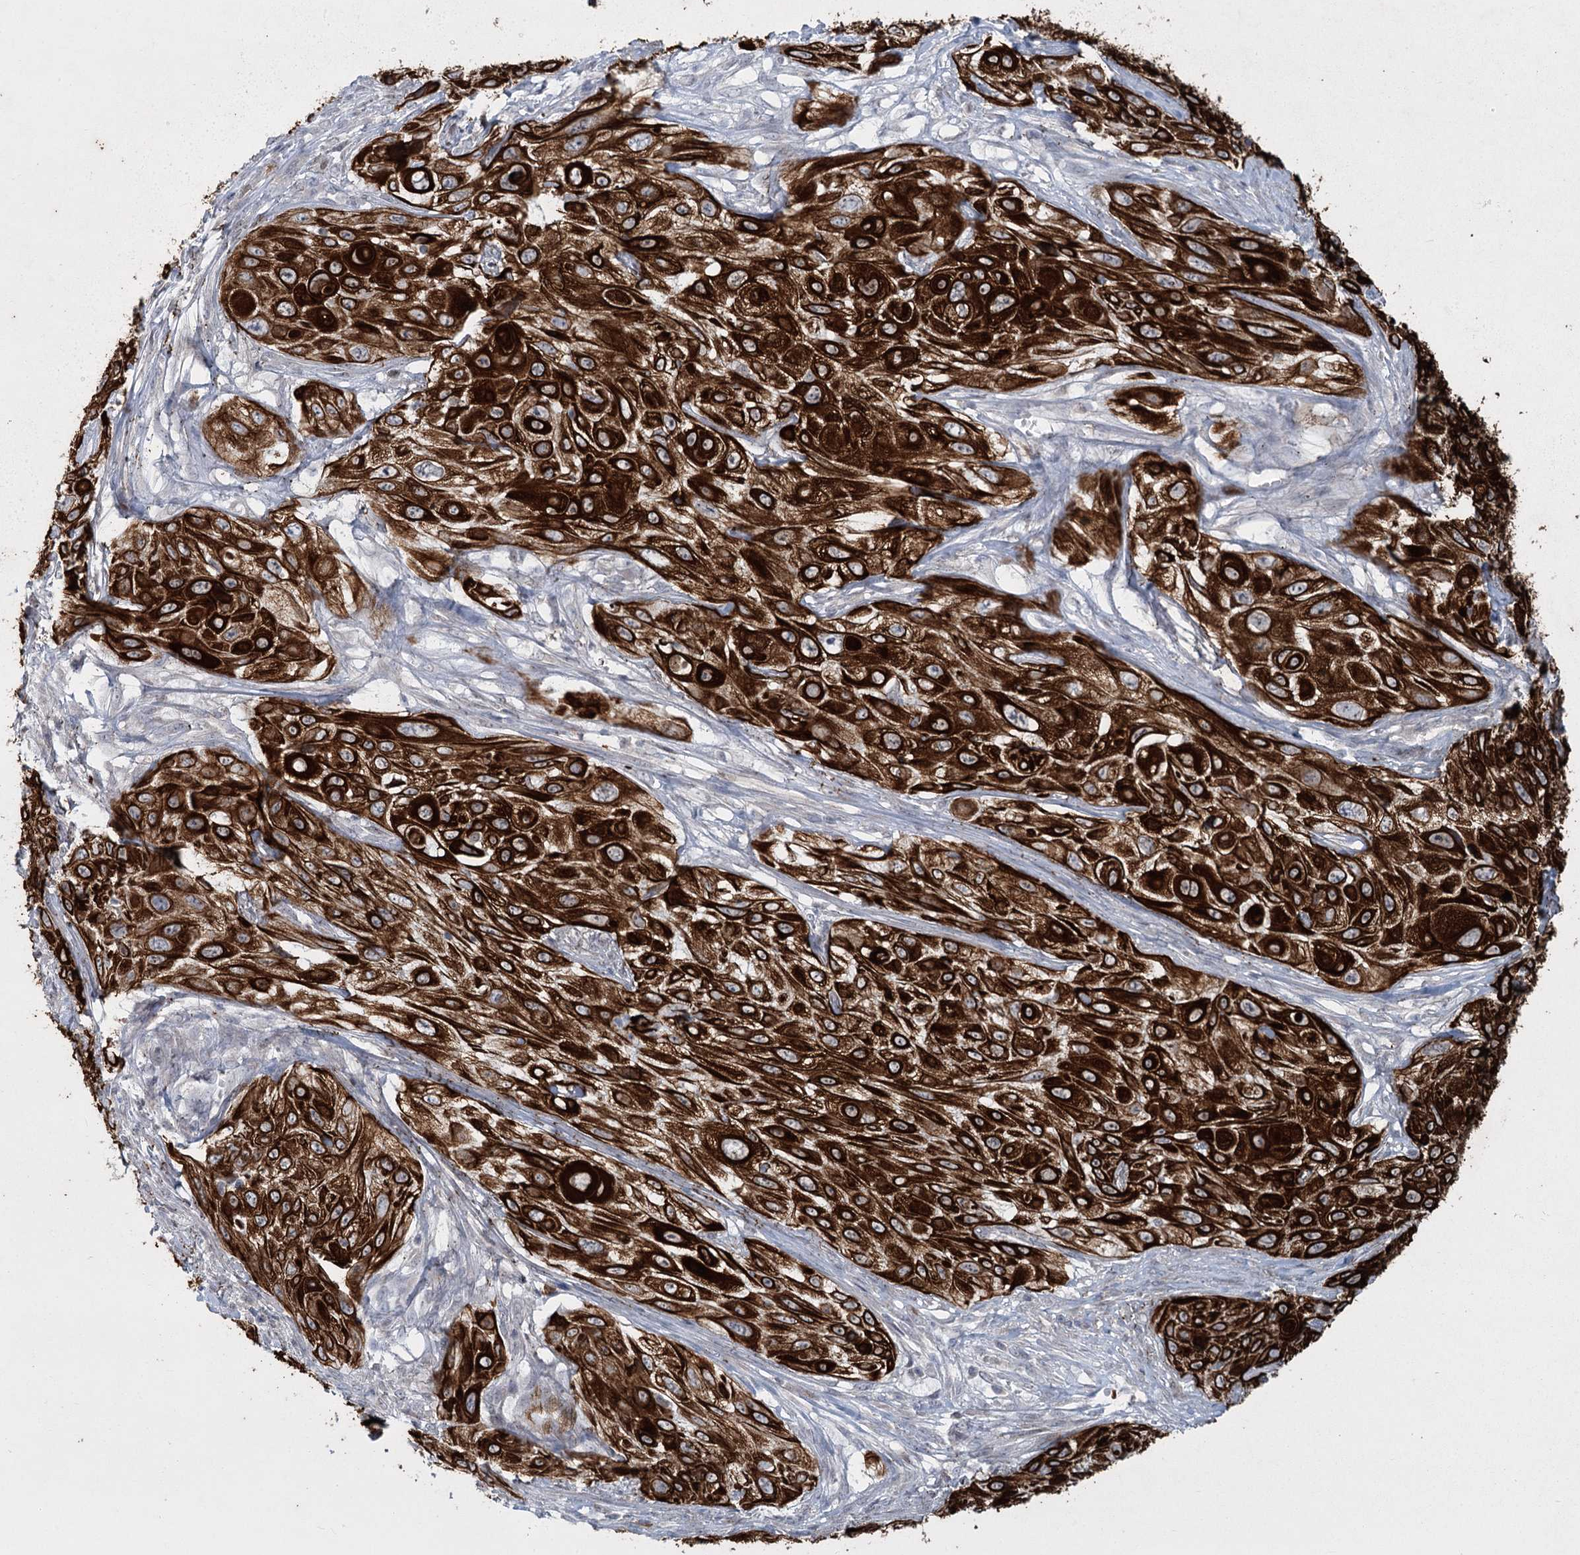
{"staining": {"intensity": "strong", "quantity": ">75%", "location": "cytoplasmic/membranous"}, "tissue": "cervical cancer", "cell_type": "Tumor cells", "image_type": "cancer", "snomed": [{"axis": "morphology", "description": "Squamous cell carcinoma, NOS"}, {"axis": "topography", "description": "Cervix"}], "caption": "Human cervical cancer (squamous cell carcinoma) stained for a protein (brown) shows strong cytoplasmic/membranous positive positivity in approximately >75% of tumor cells.", "gene": "ABITRAM", "patient": {"sex": "female", "age": 42}}